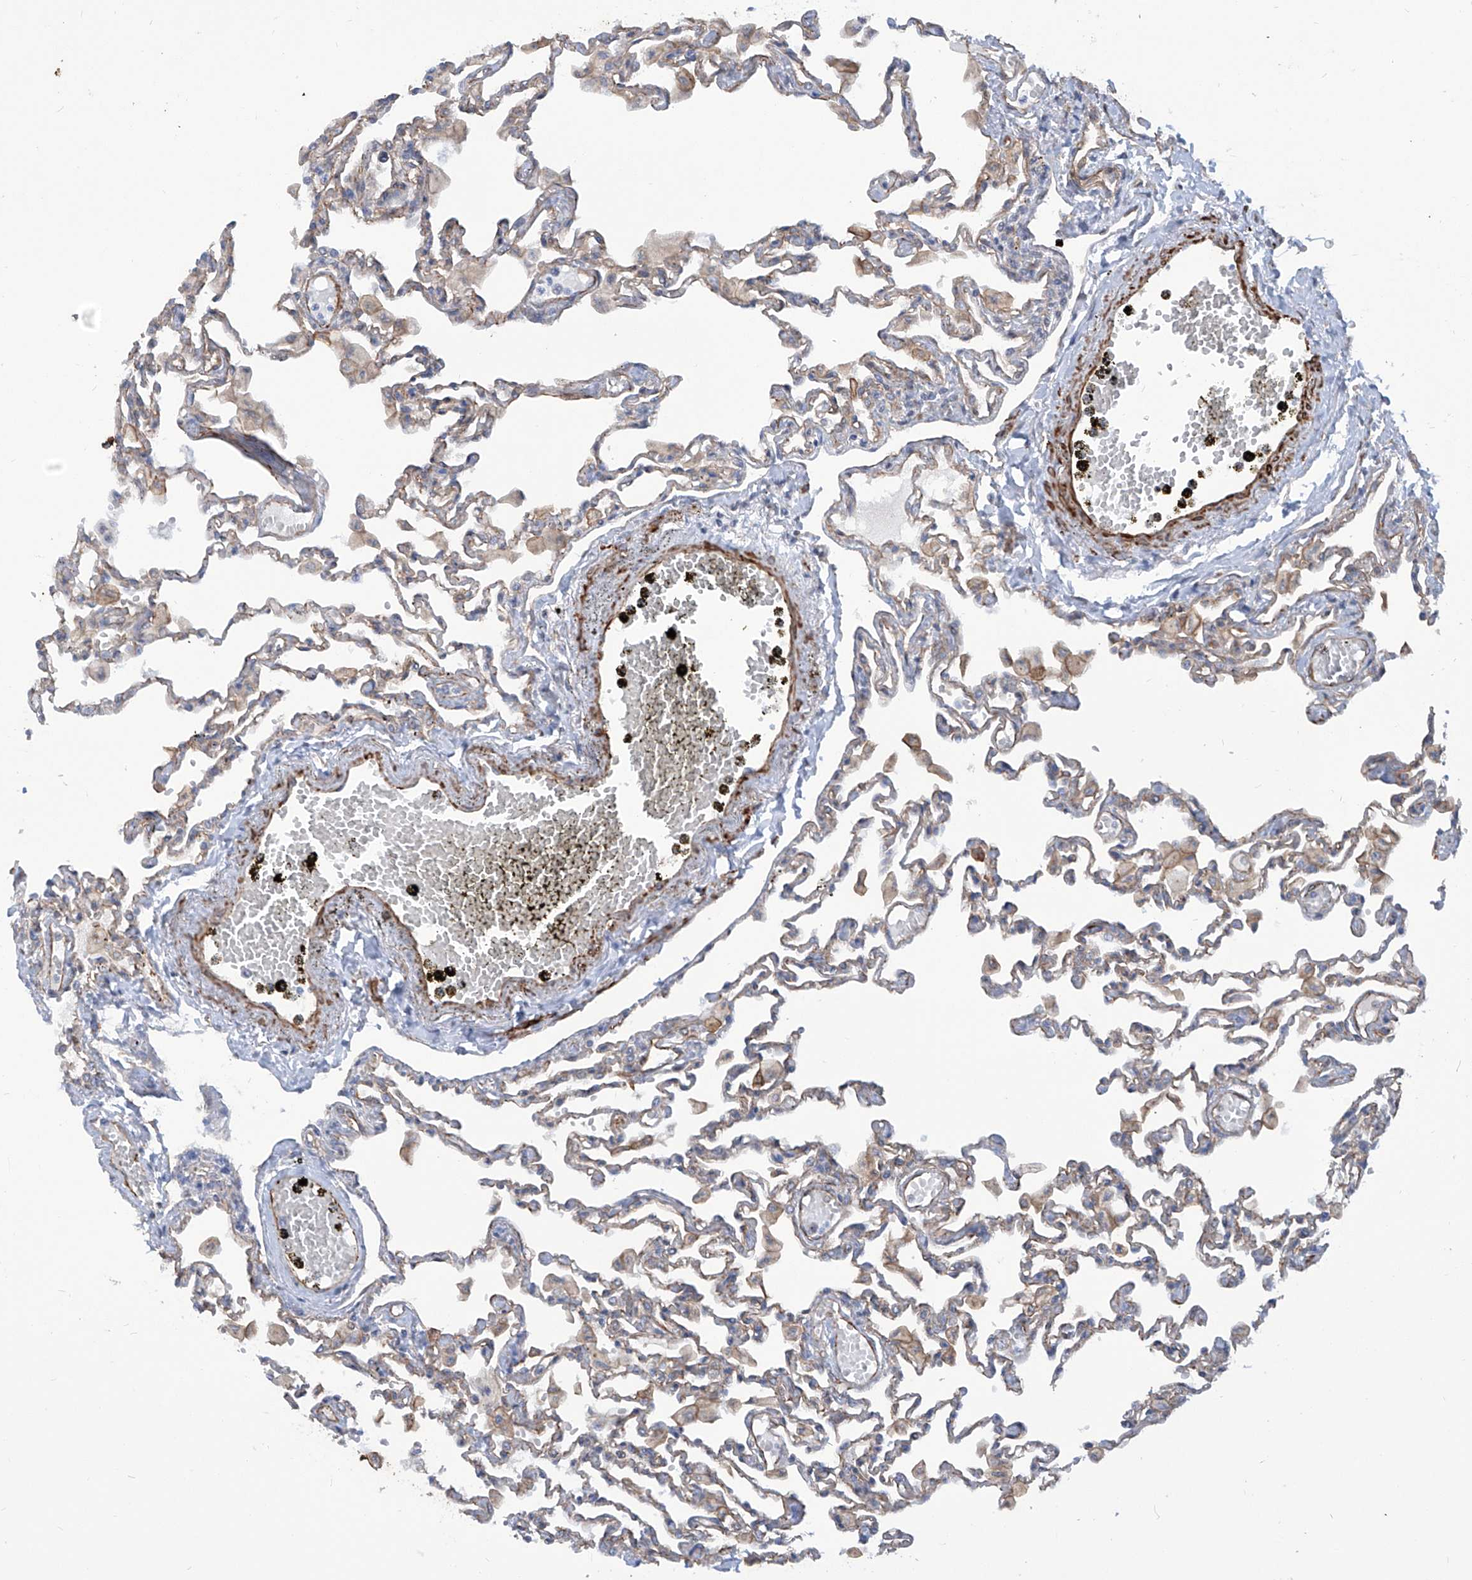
{"staining": {"intensity": "weak", "quantity": "<25%", "location": "cytoplasmic/membranous"}, "tissue": "lung", "cell_type": "Alveolar cells", "image_type": "normal", "snomed": [{"axis": "morphology", "description": "Normal tissue, NOS"}, {"axis": "topography", "description": "Bronchus"}, {"axis": "topography", "description": "Lung"}], "caption": "Immunohistochemical staining of normal lung displays no significant expression in alveolar cells. The staining was performed using DAB to visualize the protein expression in brown, while the nuclei were stained in blue with hematoxylin (Magnification: 20x).", "gene": "ZNF490", "patient": {"sex": "female", "age": 49}}